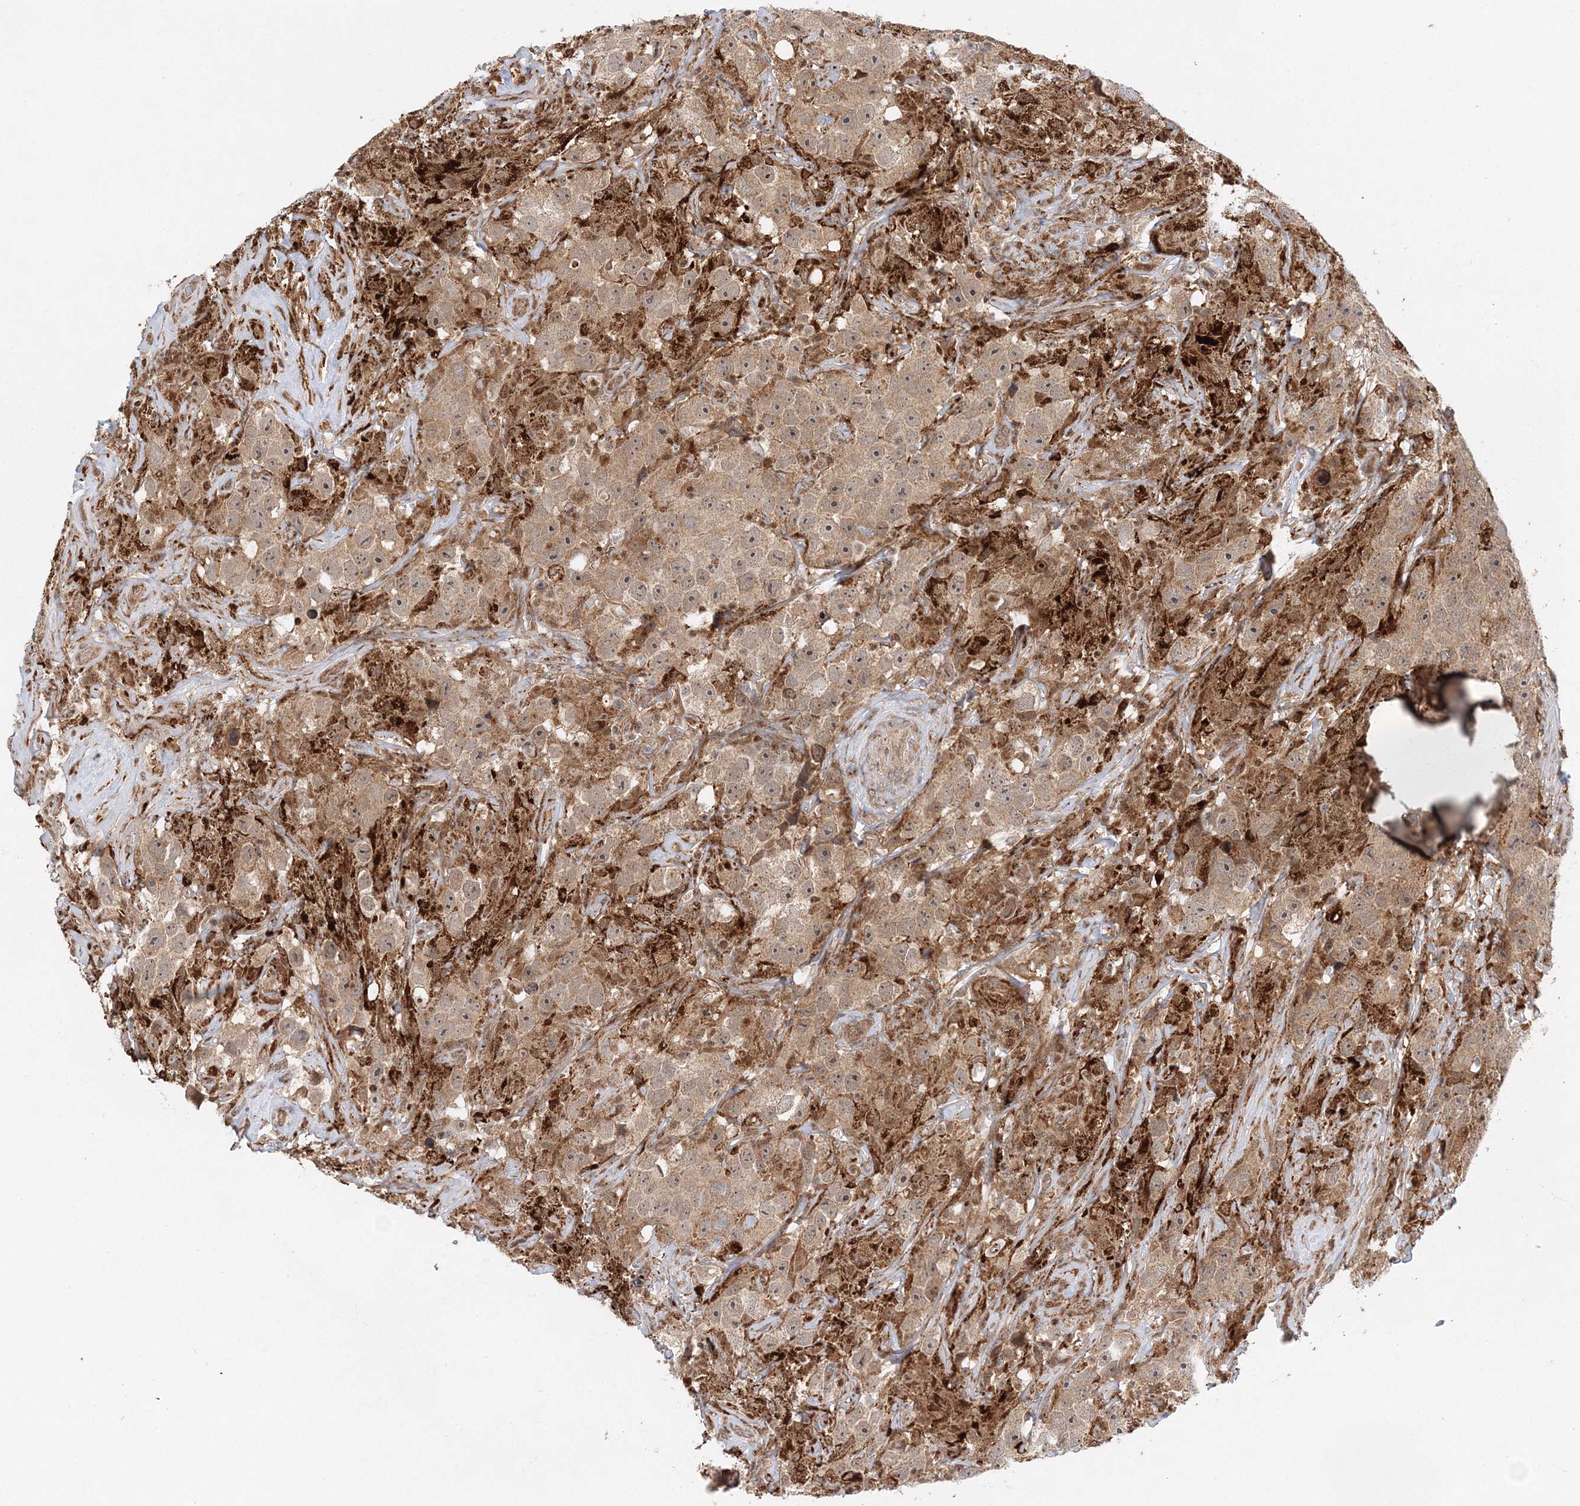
{"staining": {"intensity": "weak", "quantity": ">75%", "location": "cytoplasmic/membranous"}, "tissue": "testis cancer", "cell_type": "Tumor cells", "image_type": "cancer", "snomed": [{"axis": "morphology", "description": "Seminoma, NOS"}, {"axis": "topography", "description": "Testis"}], "caption": "Protein analysis of testis cancer (seminoma) tissue demonstrates weak cytoplasmic/membranous expression in approximately >75% of tumor cells. (IHC, brightfield microscopy, high magnification).", "gene": "RAB11FIP2", "patient": {"sex": "male", "age": 49}}